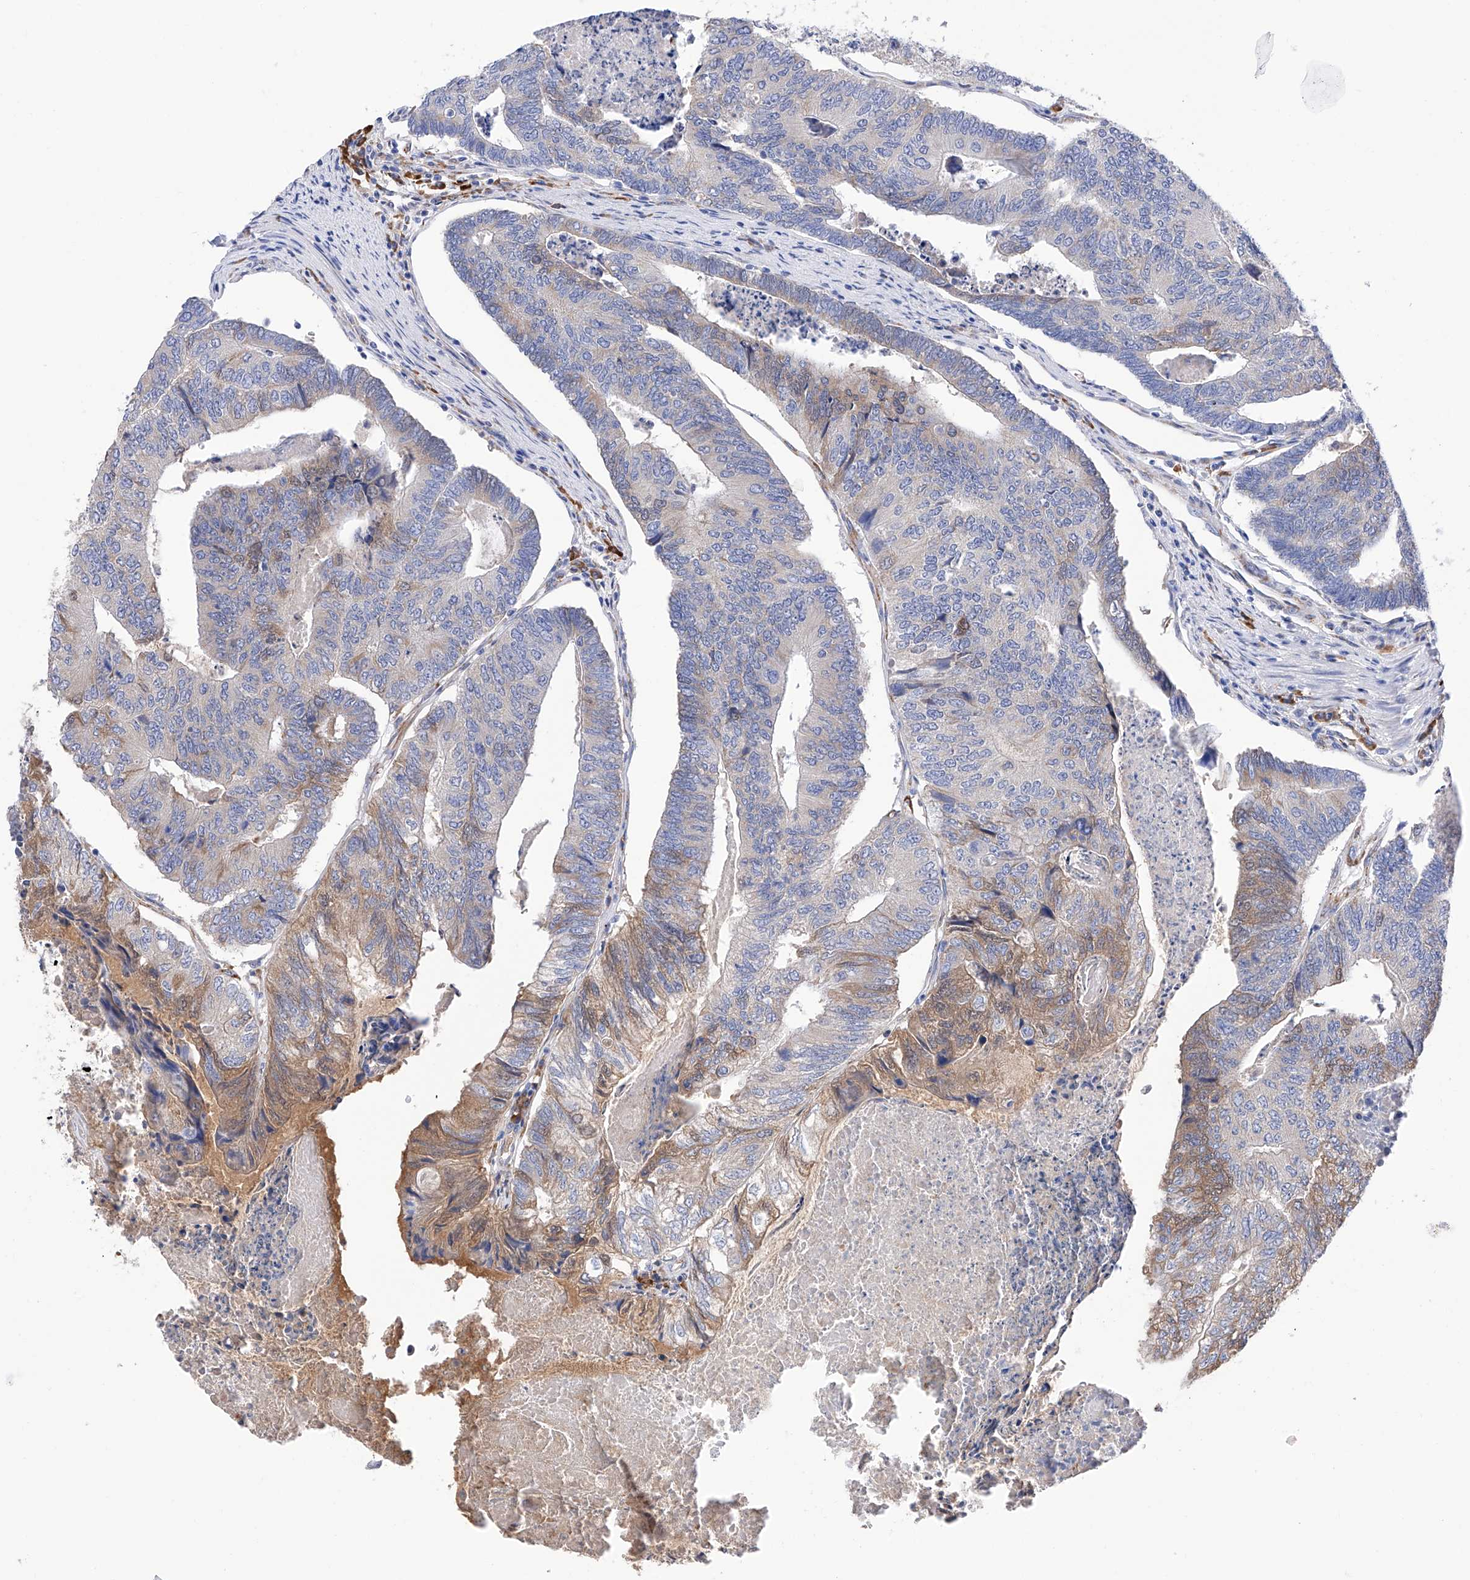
{"staining": {"intensity": "weak", "quantity": "25%-75%", "location": "cytoplasmic/membranous"}, "tissue": "colorectal cancer", "cell_type": "Tumor cells", "image_type": "cancer", "snomed": [{"axis": "morphology", "description": "Adenocarcinoma, NOS"}, {"axis": "topography", "description": "Colon"}], "caption": "IHC histopathology image of colorectal cancer (adenocarcinoma) stained for a protein (brown), which shows low levels of weak cytoplasmic/membranous positivity in approximately 25%-75% of tumor cells.", "gene": "PDIA5", "patient": {"sex": "female", "age": 67}}